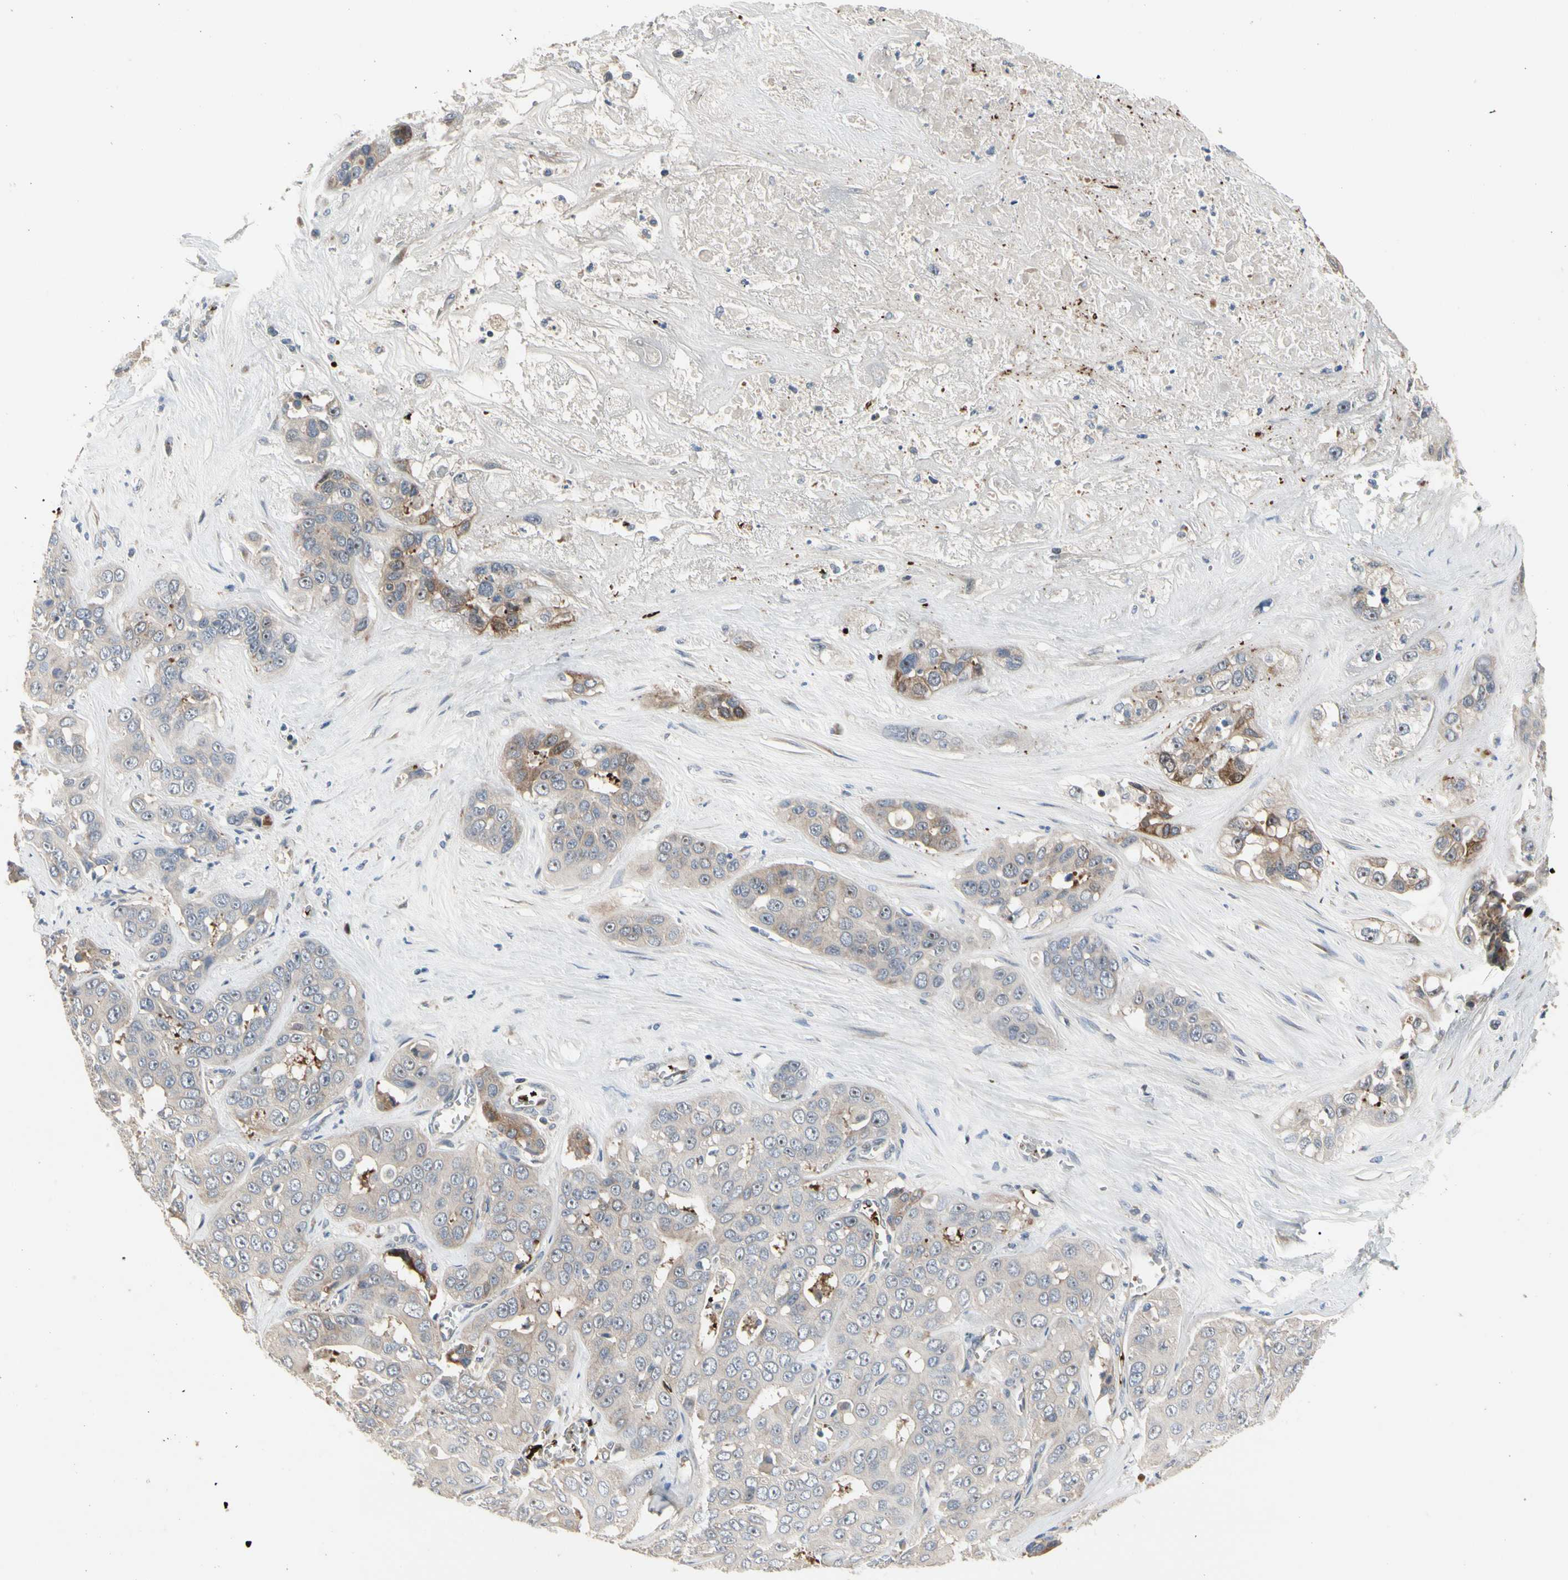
{"staining": {"intensity": "weak", "quantity": "25%-75%", "location": "cytoplasmic/membranous"}, "tissue": "liver cancer", "cell_type": "Tumor cells", "image_type": "cancer", "snomed": [{"axis": "morphology", "description": "Cholangiocarcinoma"}, {"axis": "topography", "description": "Liver"}], "caption": "Weak cytoplasmic/membranous expression for a protein is present in about 25%-75% of tumor cells of liver cholangiocarcinoma using immunohistochemistry (IHC).", "gene": "HMGCR", "patient": {"sex": "female", "age": 52}}